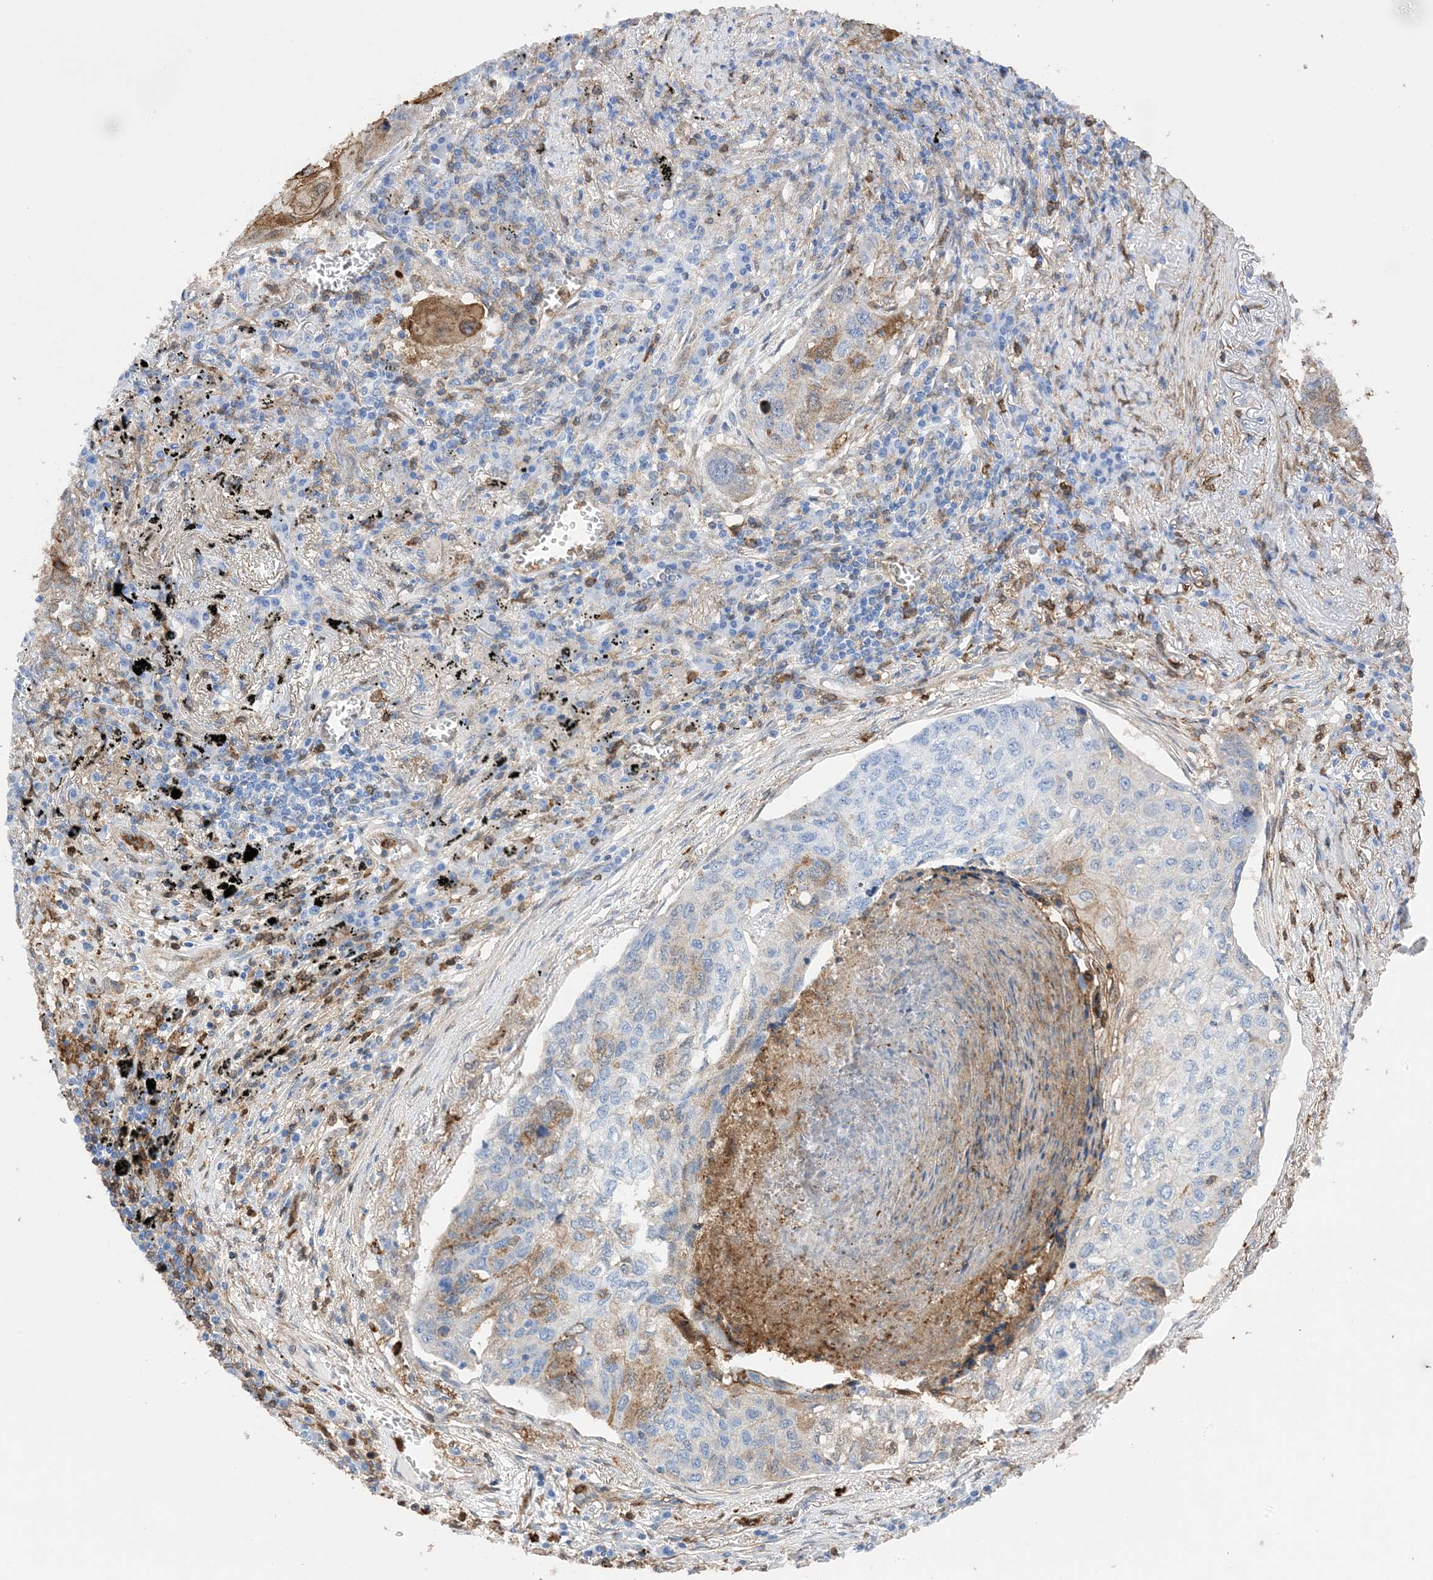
{"staining": {"intensity": "moderate", "quantity": "<25%", "location": "cytoplasmic/membranous"}, "tissue": "lung cancer", "cell_type": "Tumor cells", "image_type": "cancer", "snomed": [{"axis": "morphology", "description": "Squamous cell carcinoma, NOS"}, {"axis": "topography", "description": "Lung"}], "caption": "Protein staining of lung cancer tissue displays moderate cytoplasmic/membranous expression in approximately <25% of tumor cells.", "gene": "ANXA1", "patient": {"sex": "female", "age": 63}}